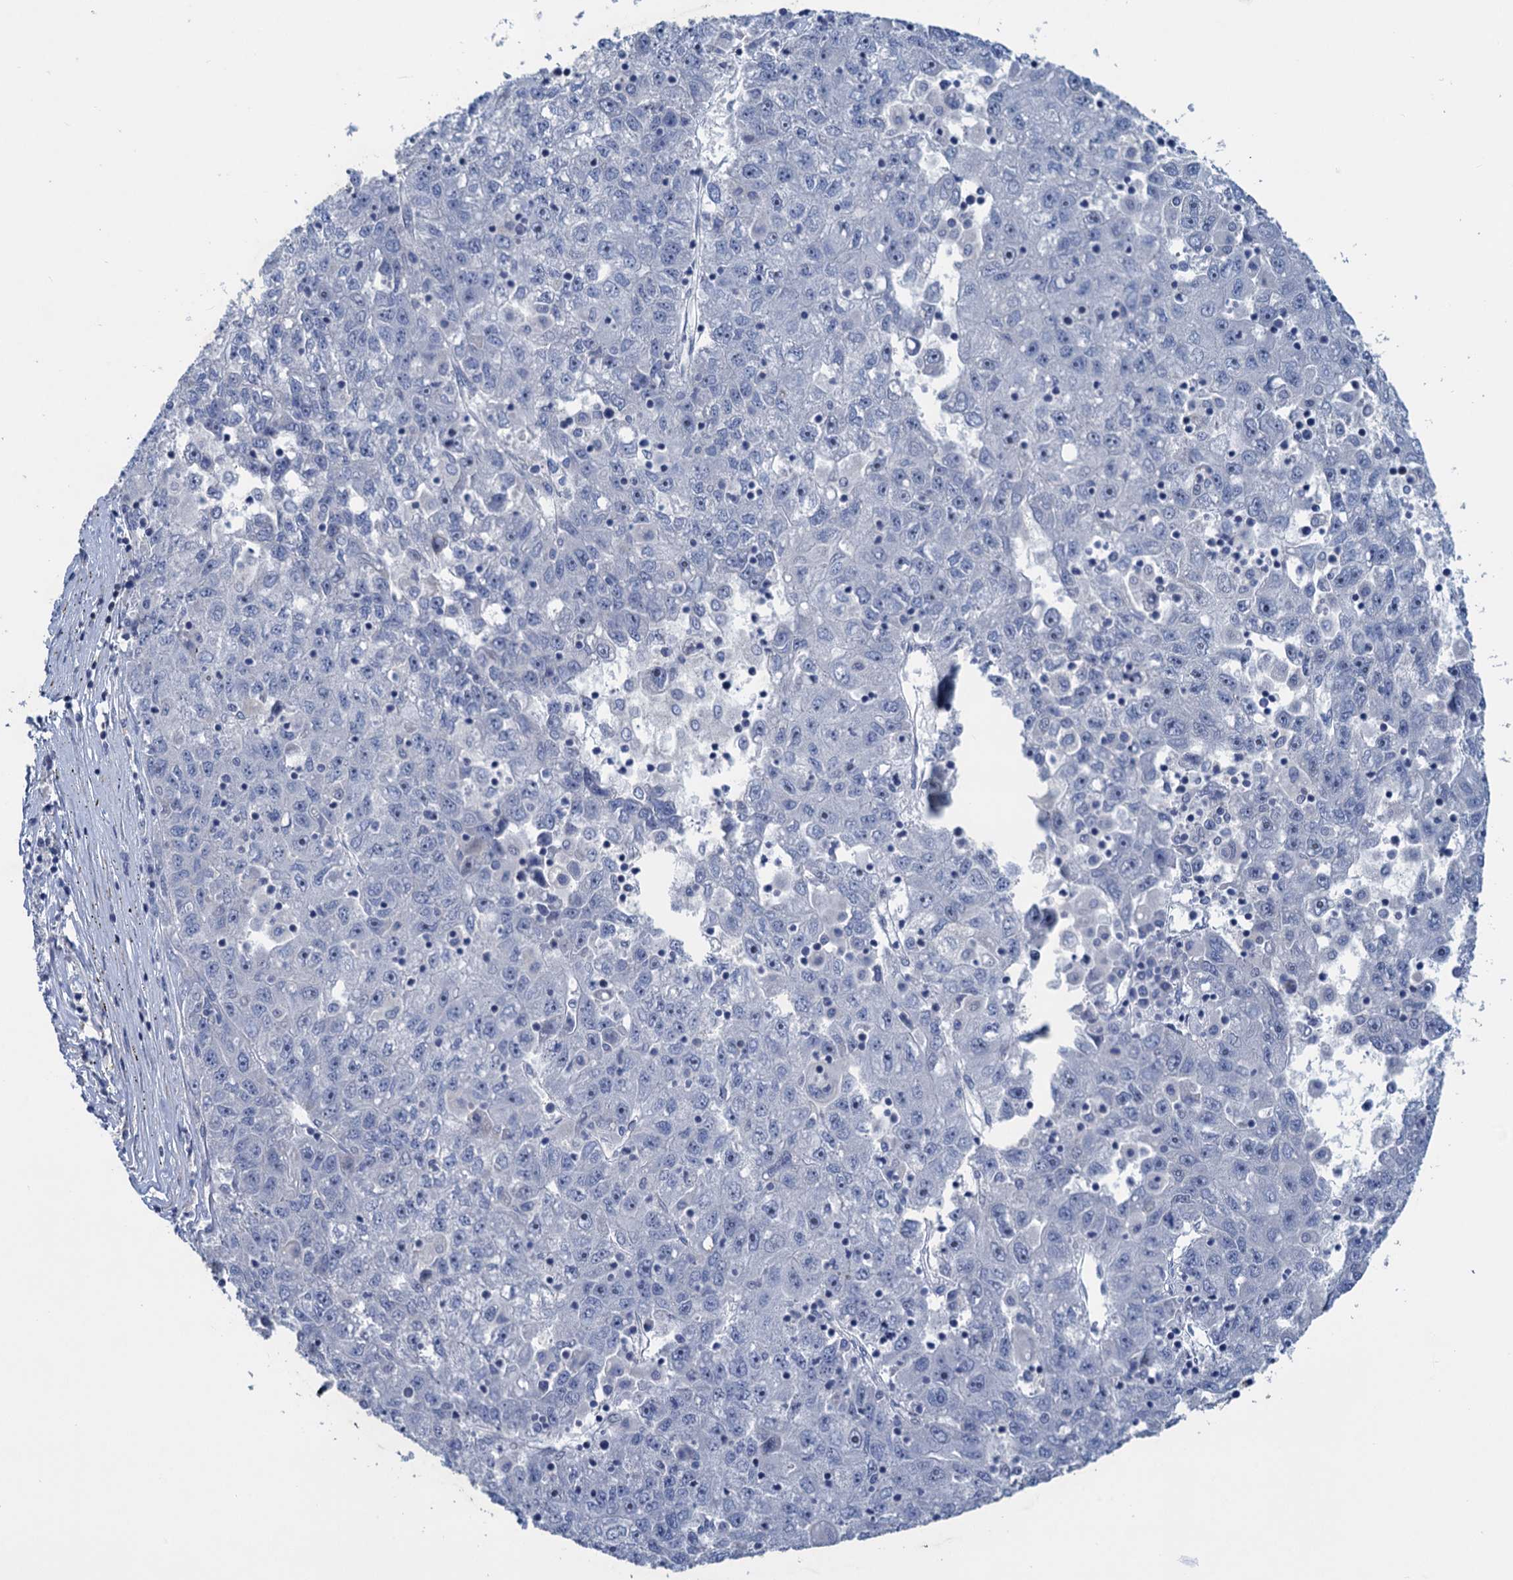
{"staining": {"intensity": "negative", "quantity": "none", "location": "none"}, "tissue": "liver cancer", "cell_type": "Tumor cells", "image_type": "cancer", "snomed": [{"axis": "morphology", "description": "Carcinoma, Hepatocellular, NOS"}, {"axis": "topography", "description": "Liver"}], "caption": "This is an immunohistochemistry photomicrograph of human liver hepatocellular carcinoma. There is no positivity in tumor cells.", "gene": "ESYT3", "patient": {"sex": "male", "age": 49}}